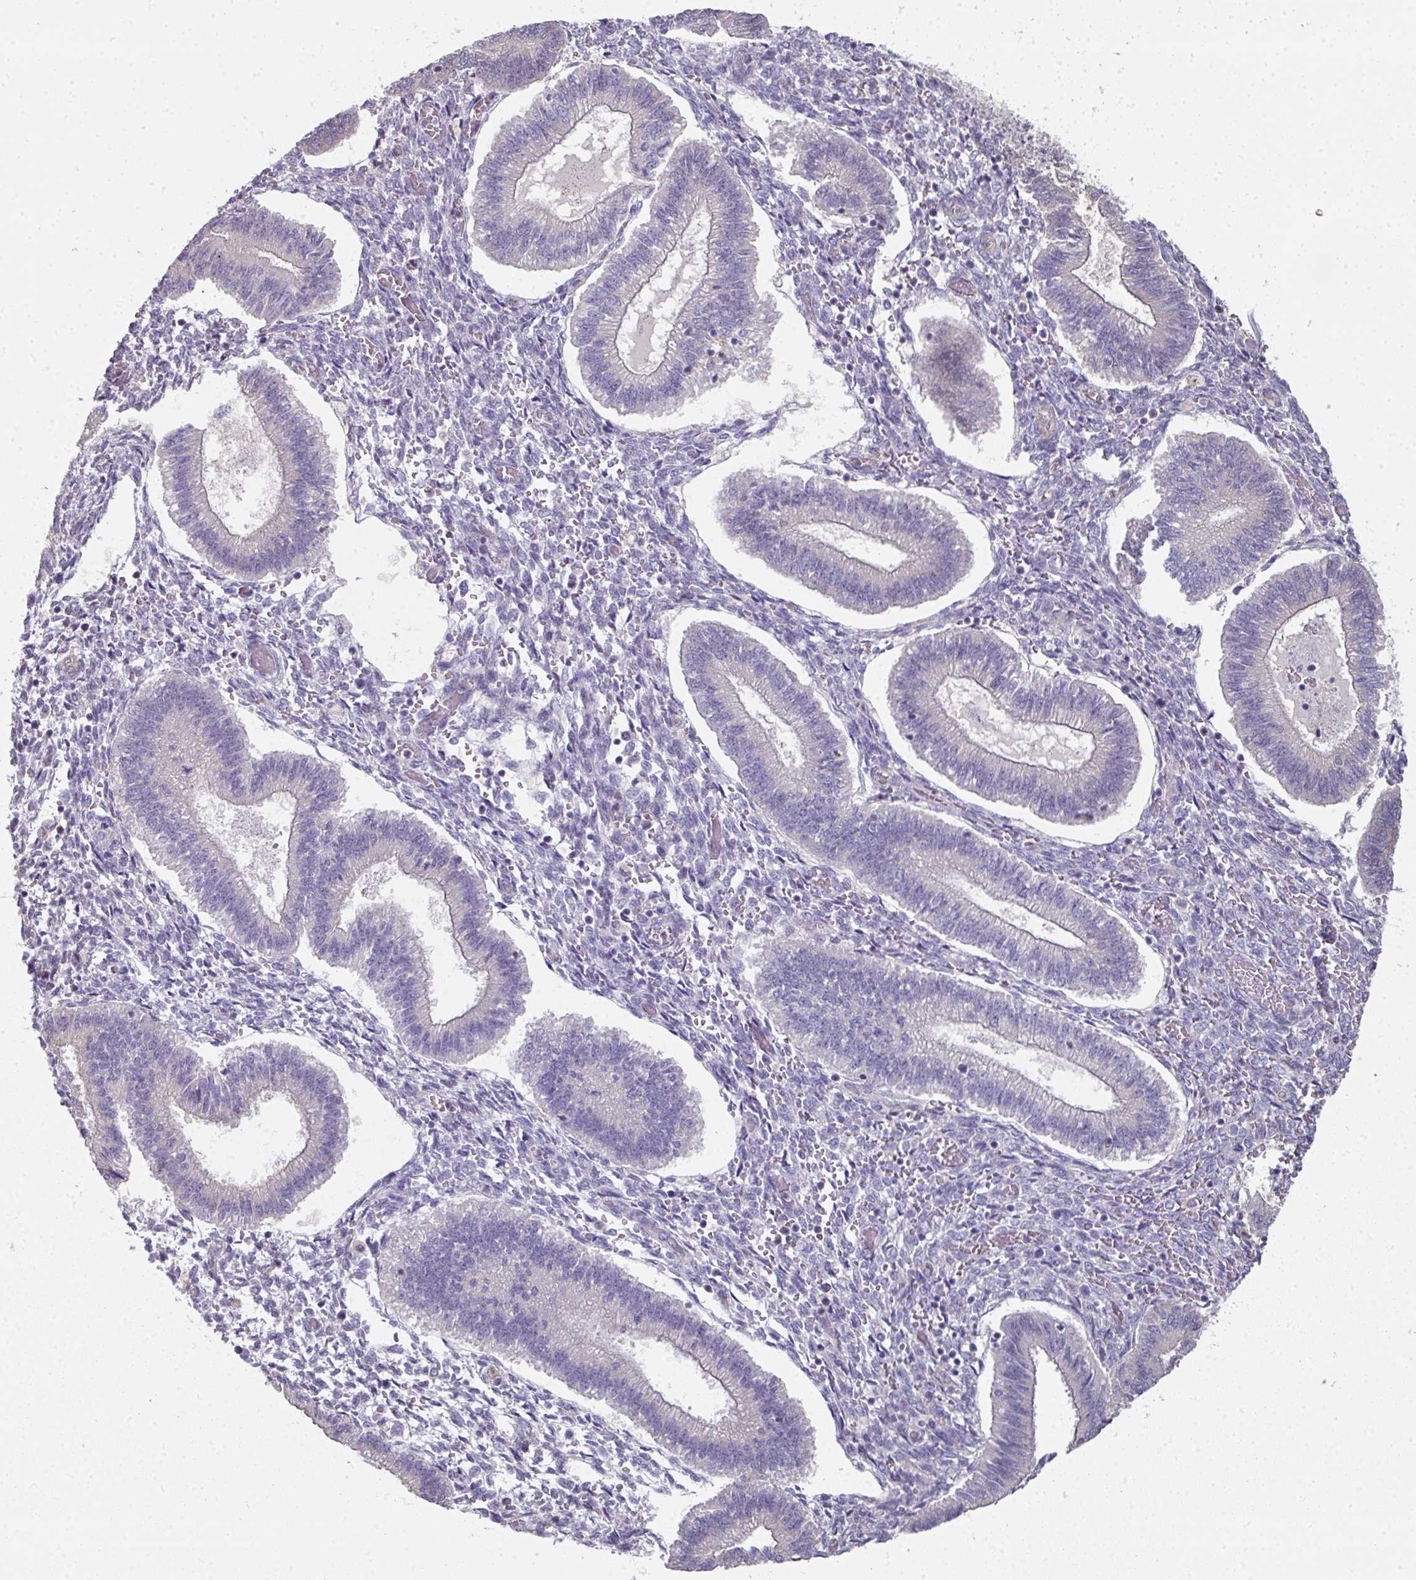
{"staining": {"intensity": "moderate", "quantity": "25%-75%", "location": "cytoplasmic/membranous"}, "tissue": "endometrium", "cell_type": "Cells in endometrial stroma", "image_type": "normal", "snomed": [{"axis": "morphology", "description": "Normal tissue, NOS"}, {"axis": "topography", "description": "Endometrium"}], "caption": "Endometrium stained with DAB (3,3'-diaminobenzidine) IHC shows medium levels of moderate cytoplasmic/membranous staining in about 25%-75% of cells in endometrial stroma.", "gene": "EIF4EBP2", "patient": {"sex": "female", "age": 25}}